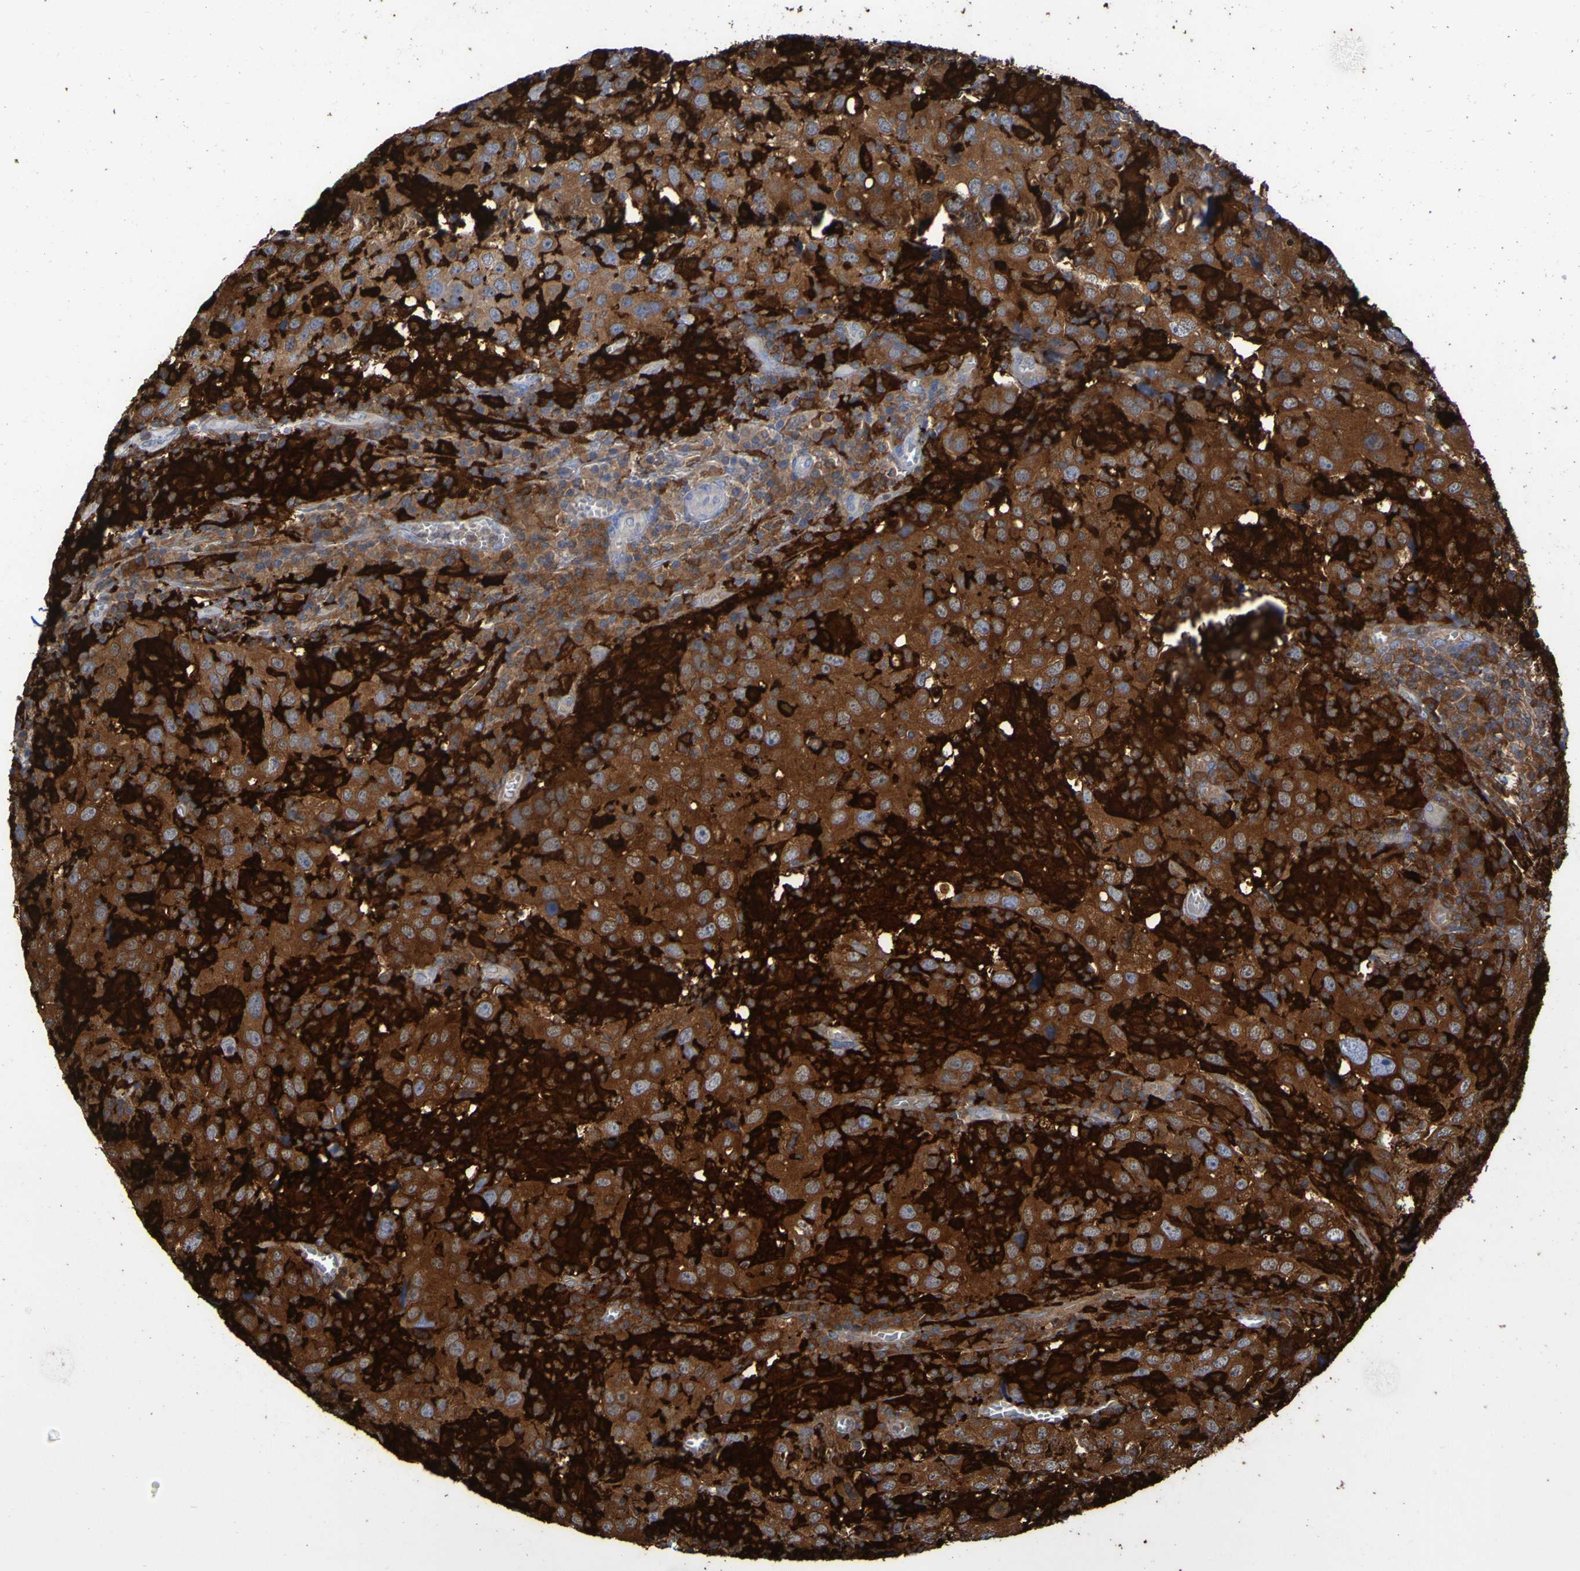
{"staining": {"intensity": "strong", "quantity": ">75%", "location": "cytoplasmic/membranous"}, "tissue": "head and neck cancer", "cell_type": "Tumor cells", "image_type": "cancer", "snomed": [{"axis": "morphology", "description": "Adenocarcinoma, NOS"}, {"axis": "topography", "description": "Salivary gland"}, {"axis": "topography", "description": "Head-Neck"}], "caption": "Immunohistochemistry micrograph of neoplastic tissue: head and neck cancer (adenocarcinoma) stained using IHC demonstrates high levels of strong protein expression localized specifically in the cytoplasmic/membranous of tumor cells, appearing as a cytoplasmic/membranous brown color.", "gene": "MPPE1", "patient": {"sex": "female", "age": 65}}